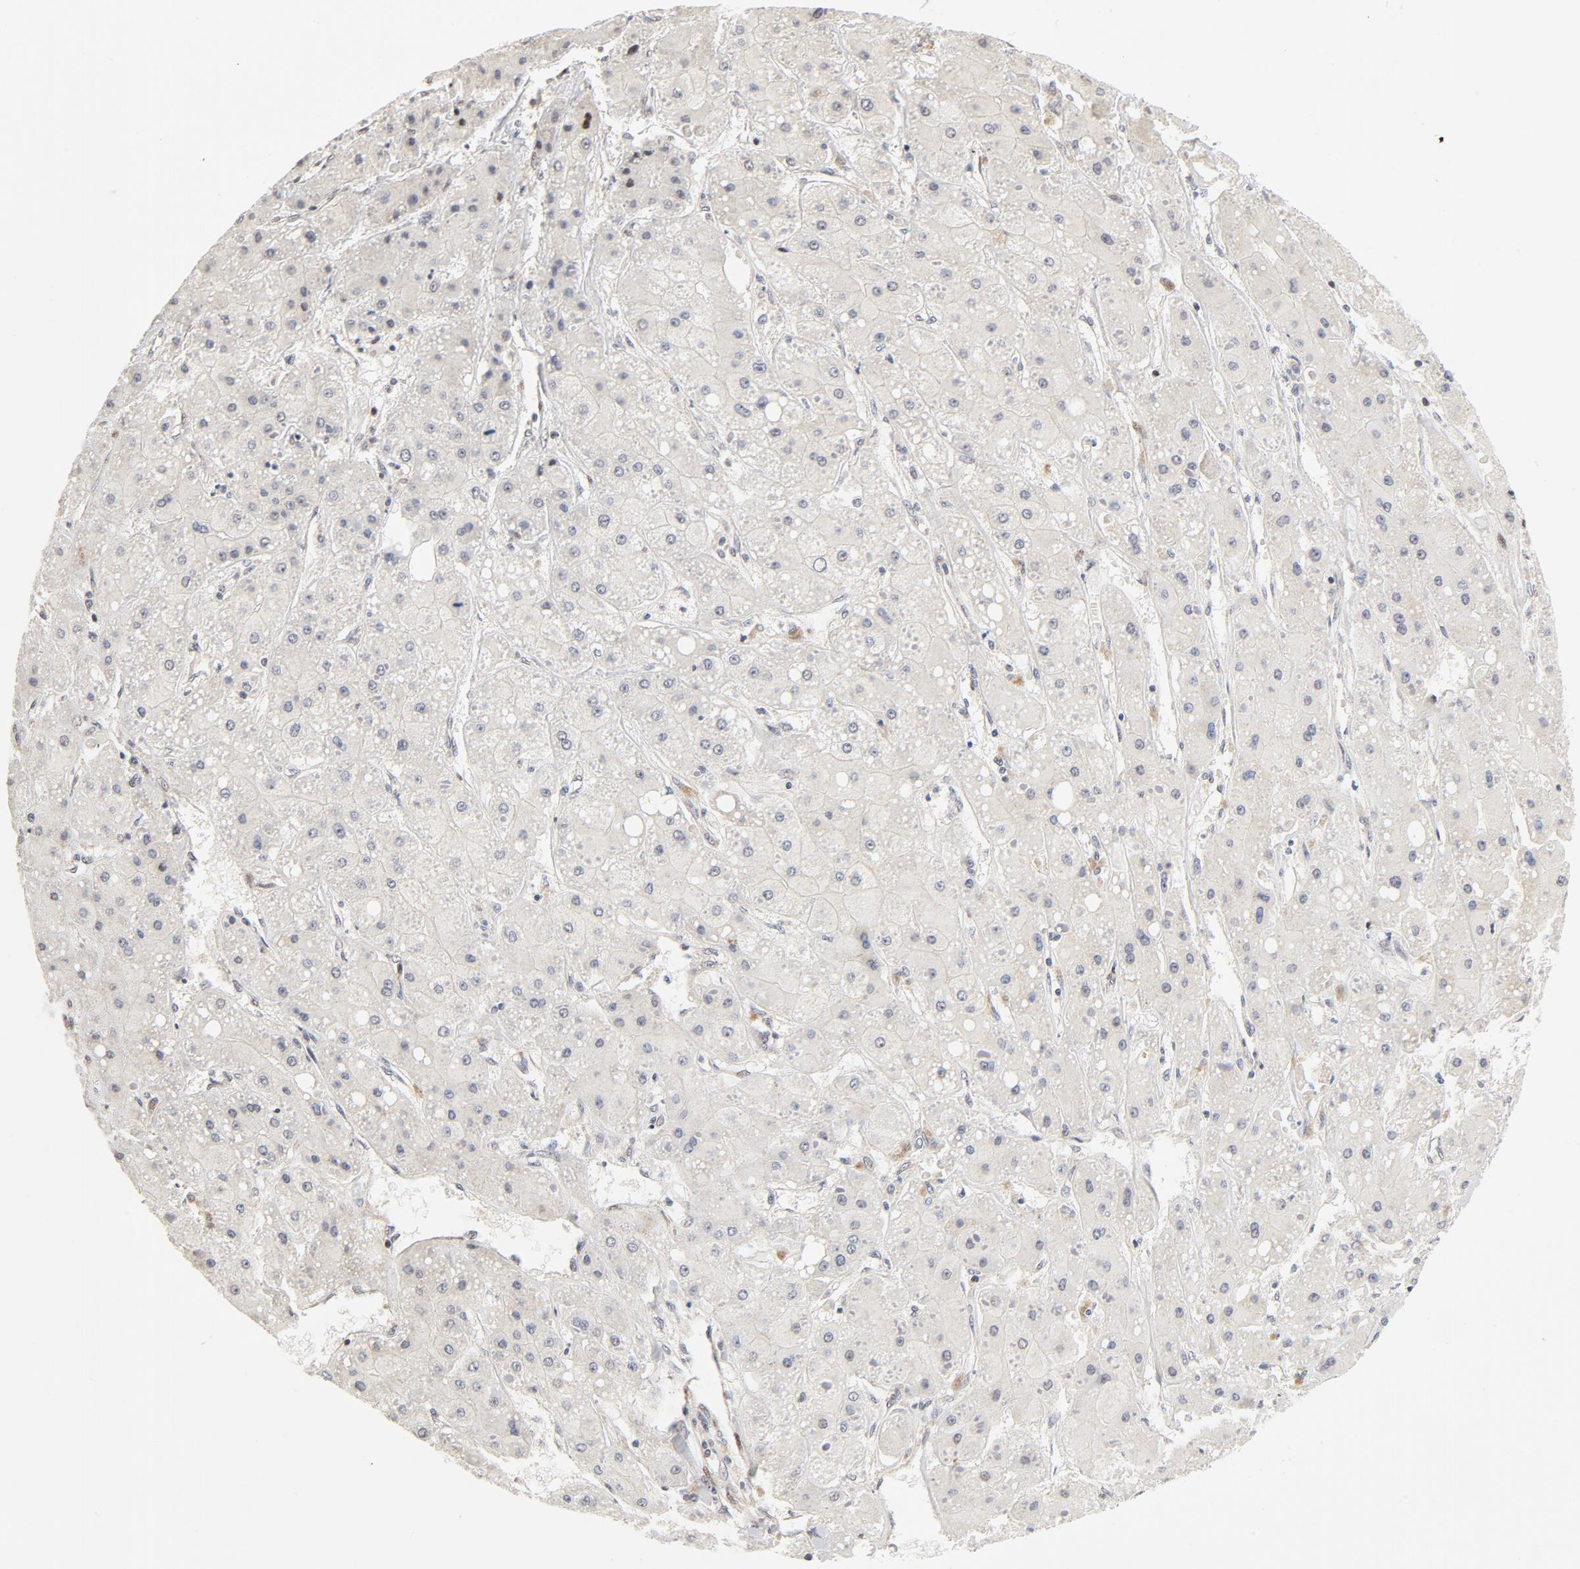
{"staining": {"intensity": "negative", "quantity": "none", "location": "none"}, "tissue": "liver cancer", "cell_type": "Tumor cells", "image_type": "cancer", "snomed": [{"axis": "morphology", "description": "Carcinoma, Hepatocellular, NOS"}, {"axis": "topography", "description": "Liver"}], "caption": "IHC image of liver cancer stained for a protein (brown), which displays no expression in tumor cells.", "gene": "GTF2I", "patient": {"sex": "female", "age": 52}}